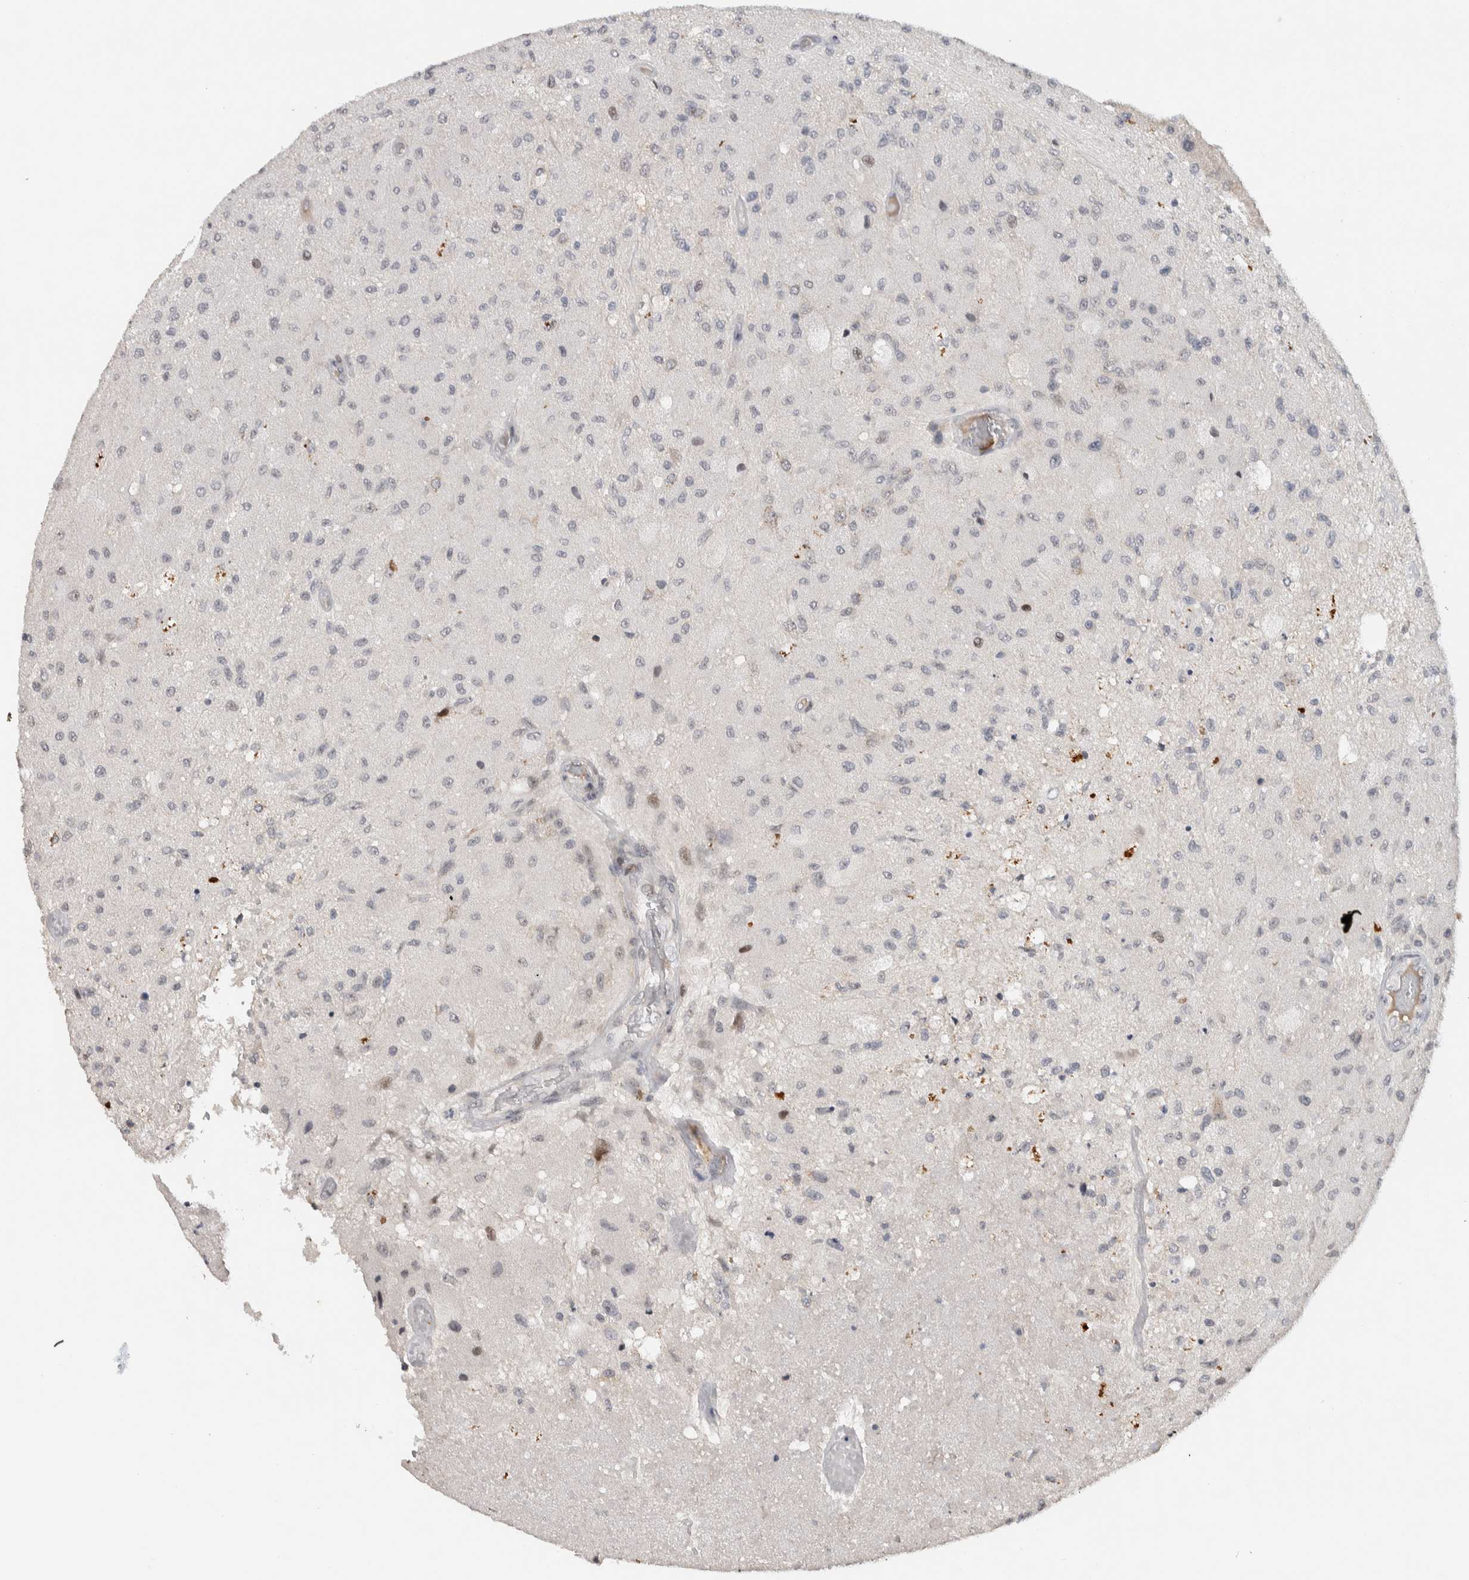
{"staining": {"intensity": "negative", "quantity": "none", "location": "none"}, "tissue": "glioma", "cell_type": "Tumor cells", "image_type": "cancer", "snomed": [{"axis": "morphology", "description": "Normal tissue, NOS"}, {"axis": "morphology", "description": "Glioma, malignant, High grade"}, {"axis": "topography", "description": "Cerebral cortex"}], "caption": "A high-resolution image shows IHC staining of glioma, which exhibits no significant positivity in tumor cells.", "gene": "ZNF521", "patient": {"sex": "male", "age": 77}}